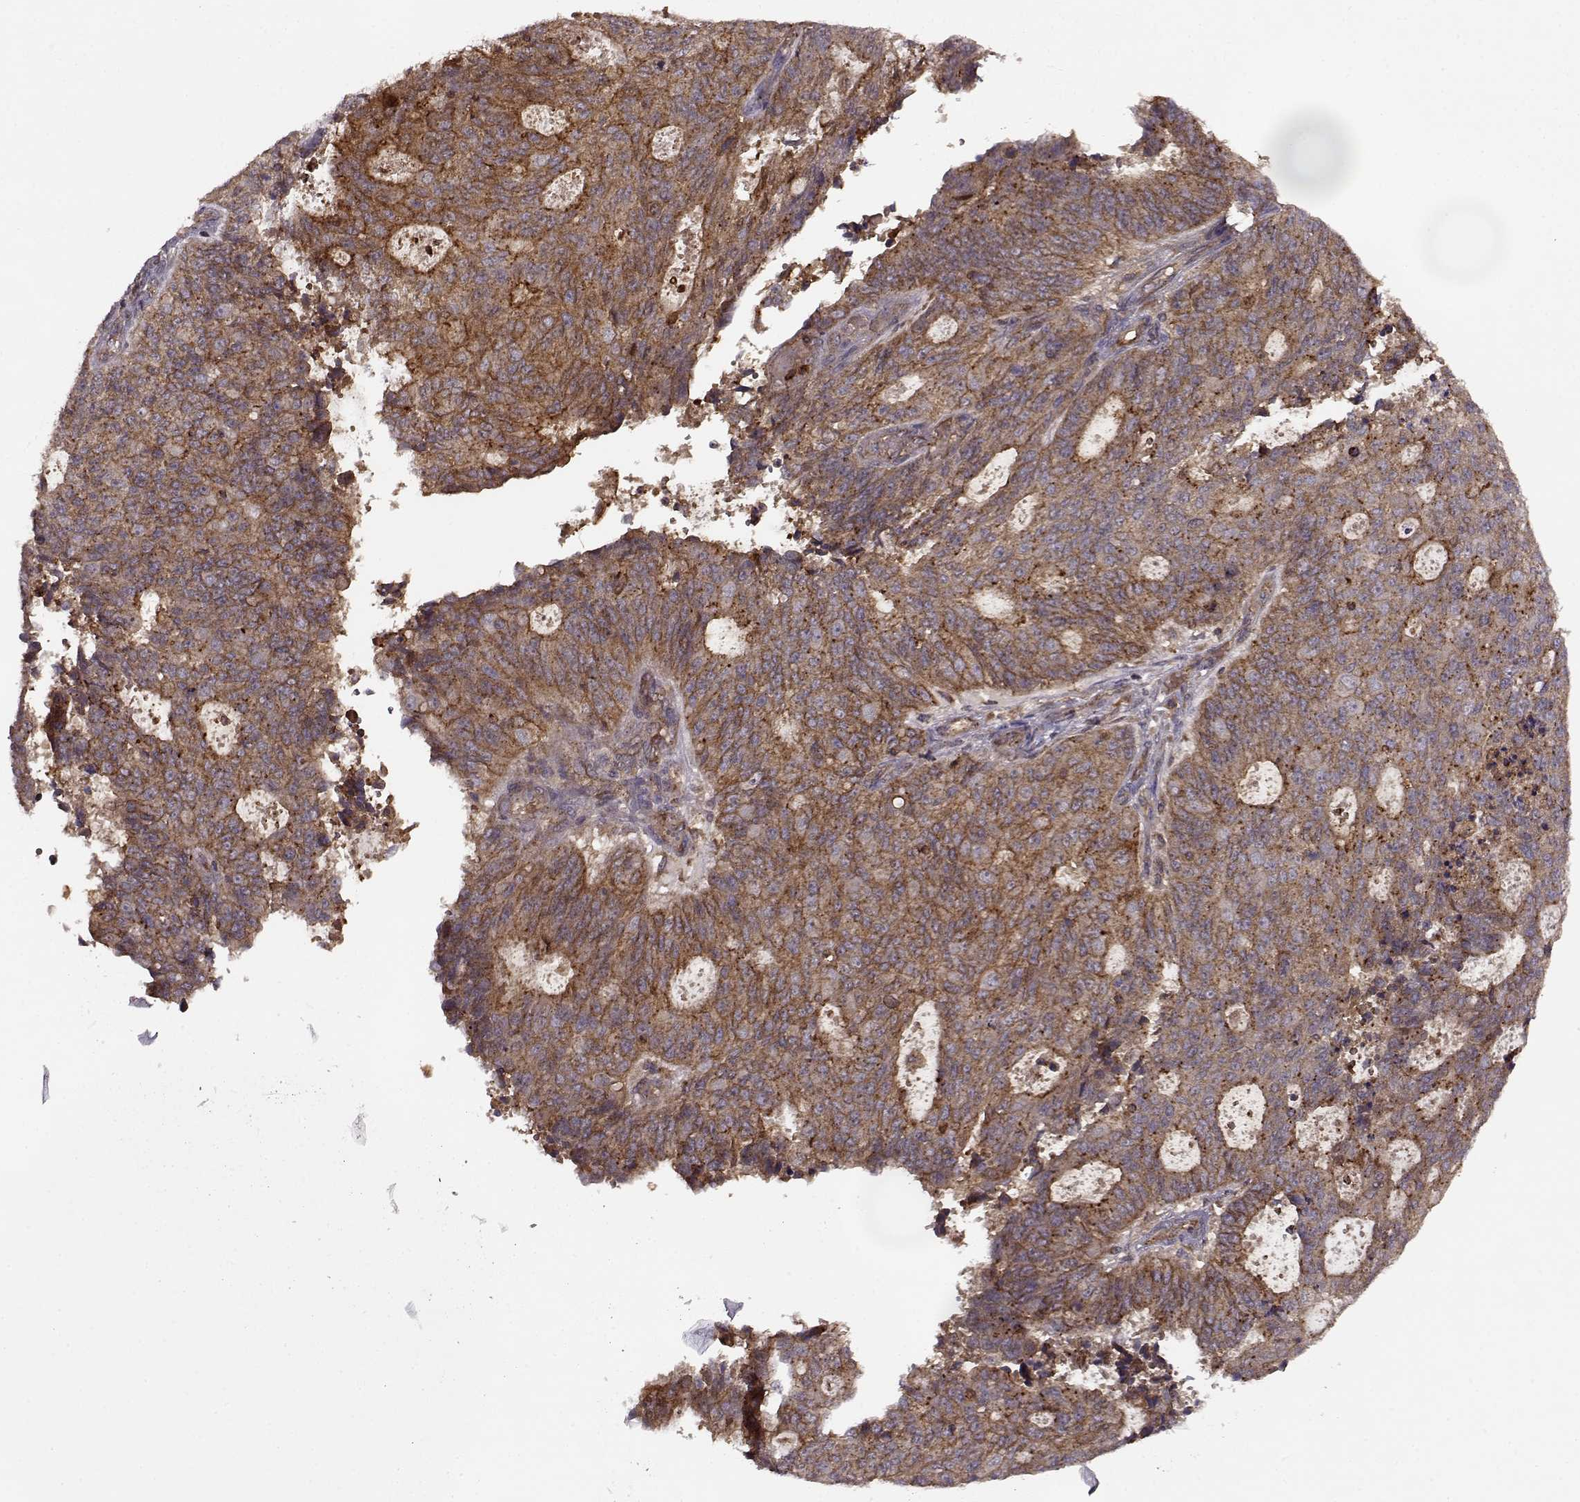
{"staining": {"intensity": "moderate", "quantity": ">75%", "location": "cytoplasmic/membranous"}, "tissue": "endometrial cancer", "cell_type": "Tumor cells", "image_type": "cancer", "snomed": [{"axis": "morphology", "description": "Adenocarcinoma, NOS"}, {"axis": "topography", "description": "Endometrium"}], "caption": "Immunohistochemical staining of adenocarcinoma (endometrial) displays medium levels of moderate cytoplasmic/membranous expression in approximately >75% of tumor cells.", "gene": "IFRD2", "patient": {"sex": "female", "age": 82}}